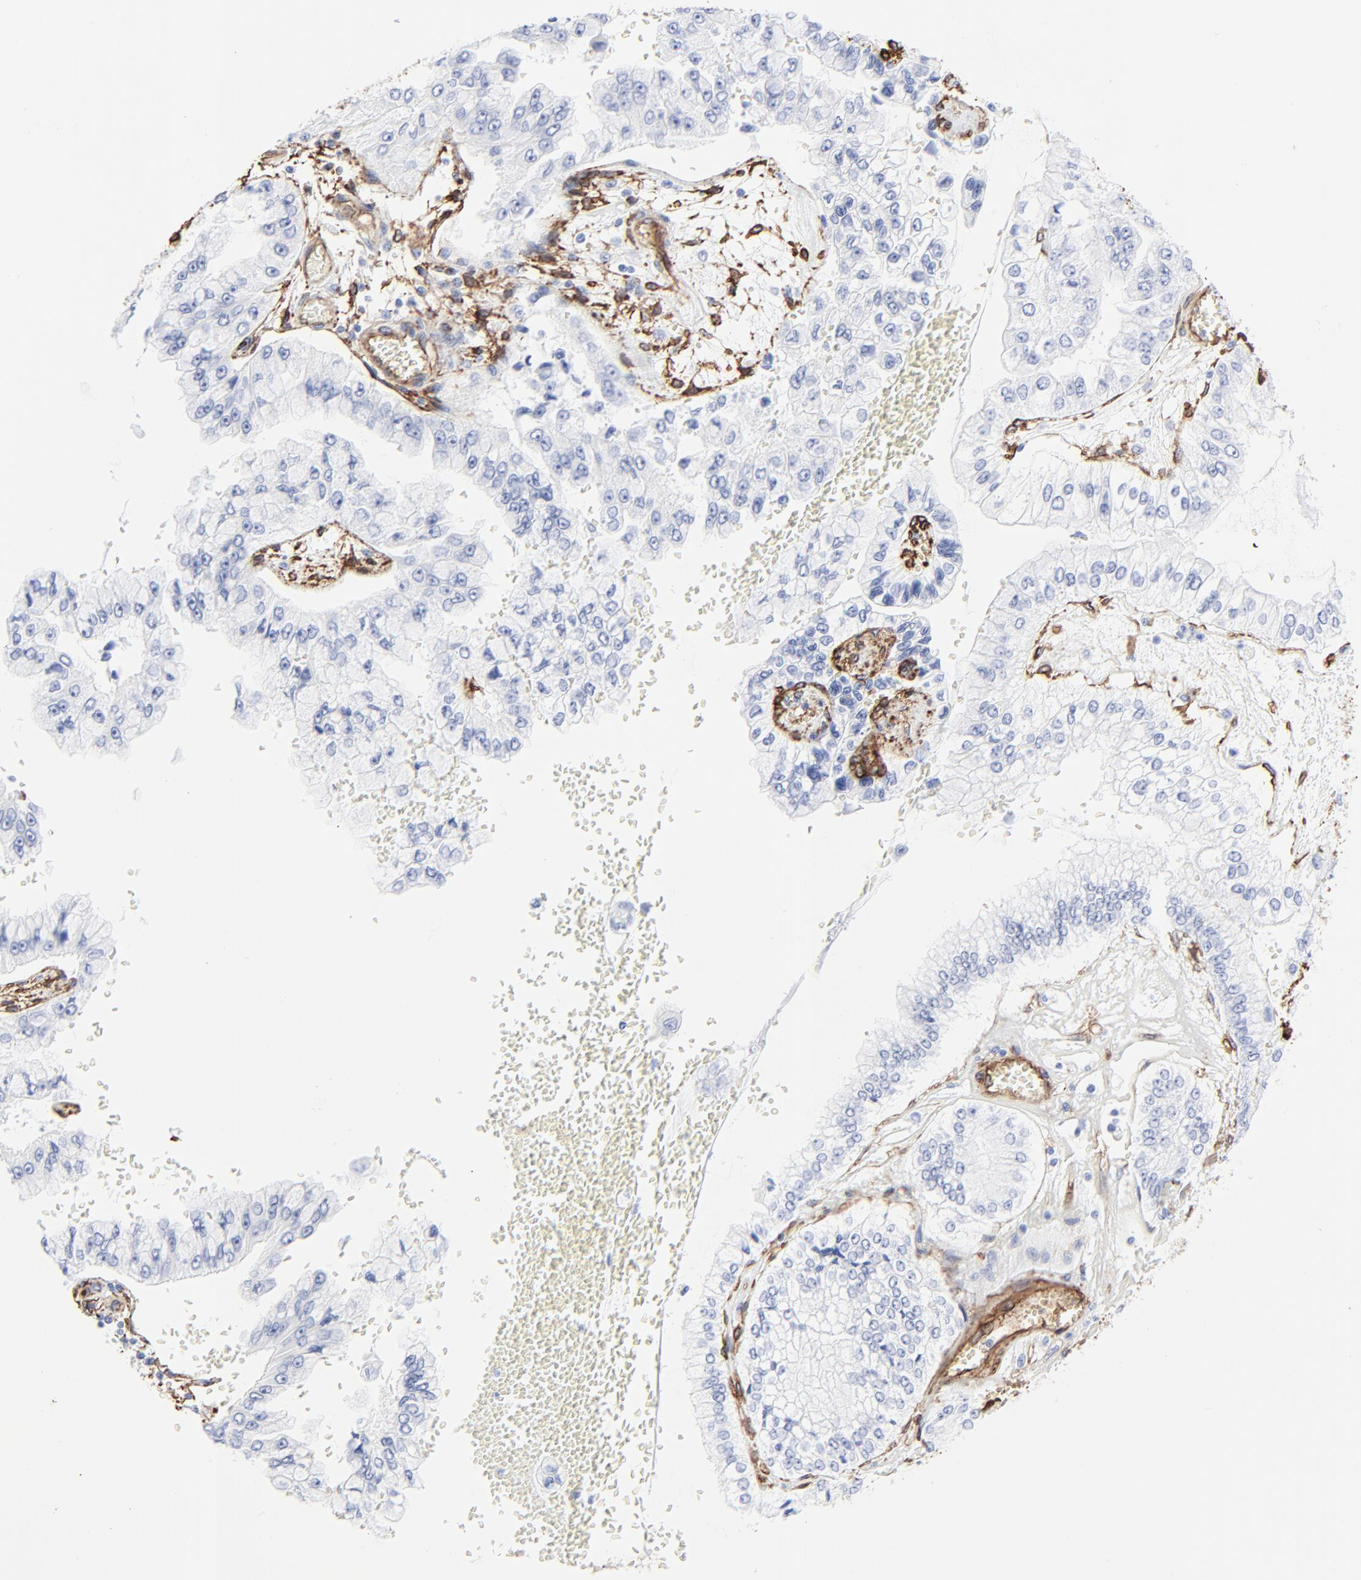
{"staining": {"intensity": "negative", "quantity": "none", "location": "none"}, "tissue": "liver cancer", "cell_type": "Tumor cells", "image_type": "cancer", "snomed": [{"axis": "morphology", "description": "Cholangiocarcinoma"}, {"axis": "topography", "description": "Liver"}], "caption": "Human liver cholangiocarcinoma stained for a protein using IHC shows no positivity in tumor cells.", "gene": "CAV1", "patient": {"sex": "female", "age": 79}}